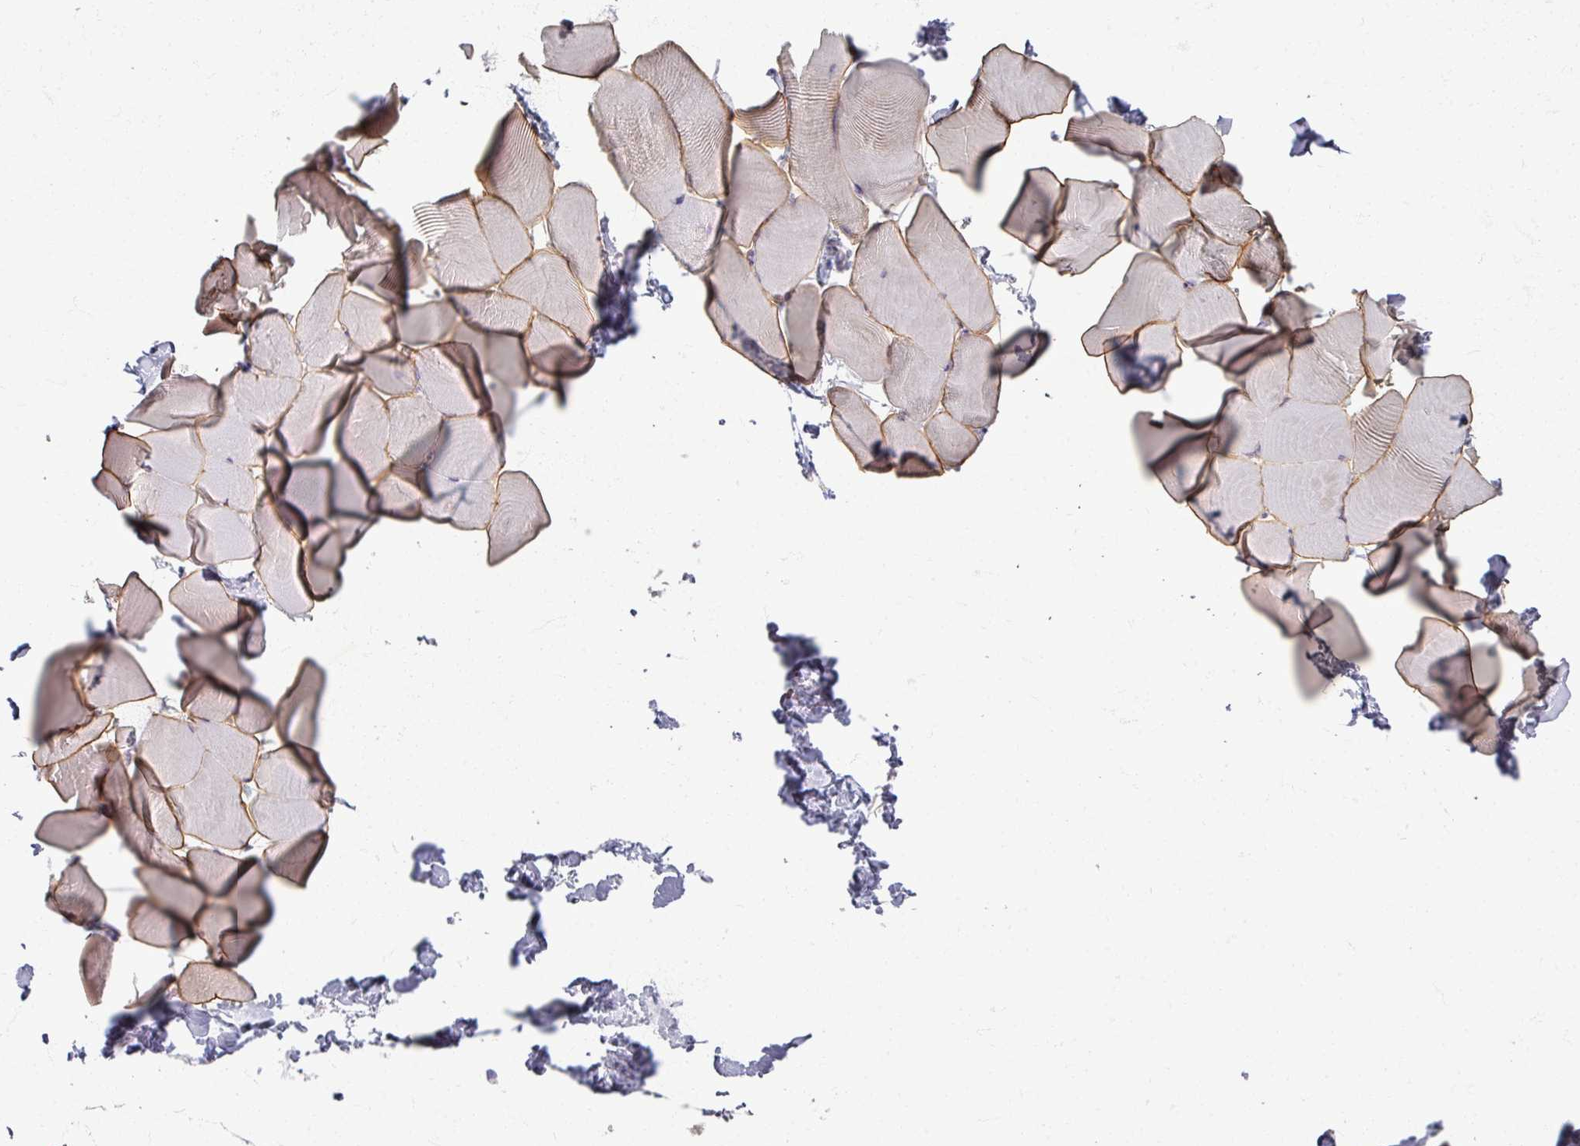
{"staining": {"intensity": "weak", "quantity": "25%-75%", "location": "cytoplasmic/membranous"}, "tissue": "skeletal muscle", "cell_type": "Myocytes", "image_type": "normal", "snomed": [{"axis": "morphology", "description": "Normal tissue, NOS"}, {"axis": "topography", "description": "Skeletal muscle"}], "caption": "Myocytes show low levels of weak cytoplasmic/membranous positivity in approximately 25%-75% of cells in benign skeletal muscle. (brown staining indicates protein expression, while blue staining denotes nuclei).", "gene": "TTLL7", "patient": {"sex": "male", "age": 25}}